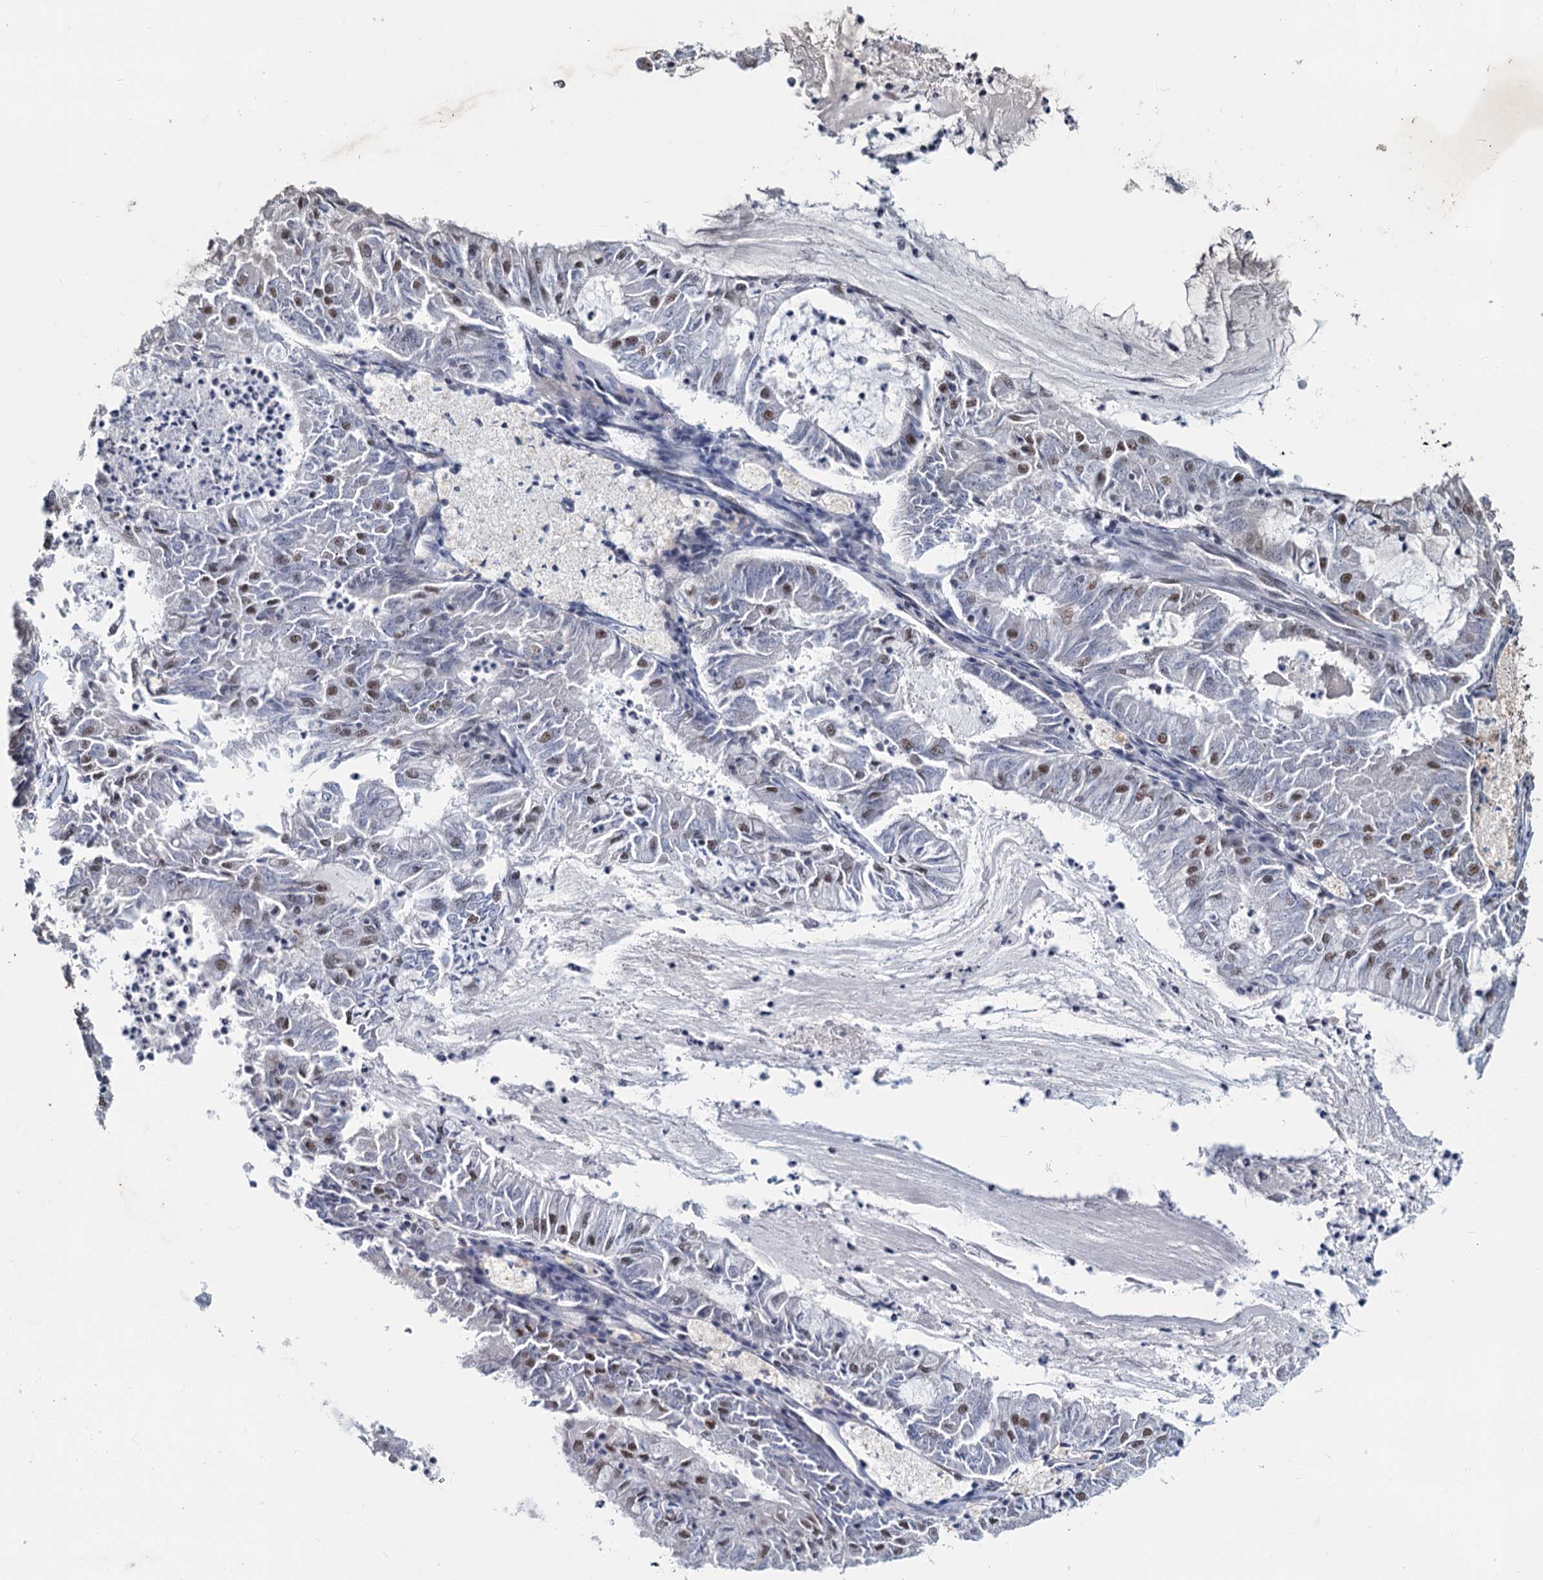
{"staining": {"intensity": "weak", "quantity": "<25%", "location": "nuclear"}, "tissue": "endometrial cancer", "cell_type": "Tumor cells", "image_type": "cancer", "snomed": [{"axis": "morphology", "description": "Adenocarcinoma, NOS"}, {"axis": "topography", "description": "Endometrium"}], "caption": "Immunohistochemical staining of human adenocarcinoma (endometrial) shows no significant positivity in tumor cells.", "gene": "METTL14", "patient": {"sex": "female", "age": 57}}